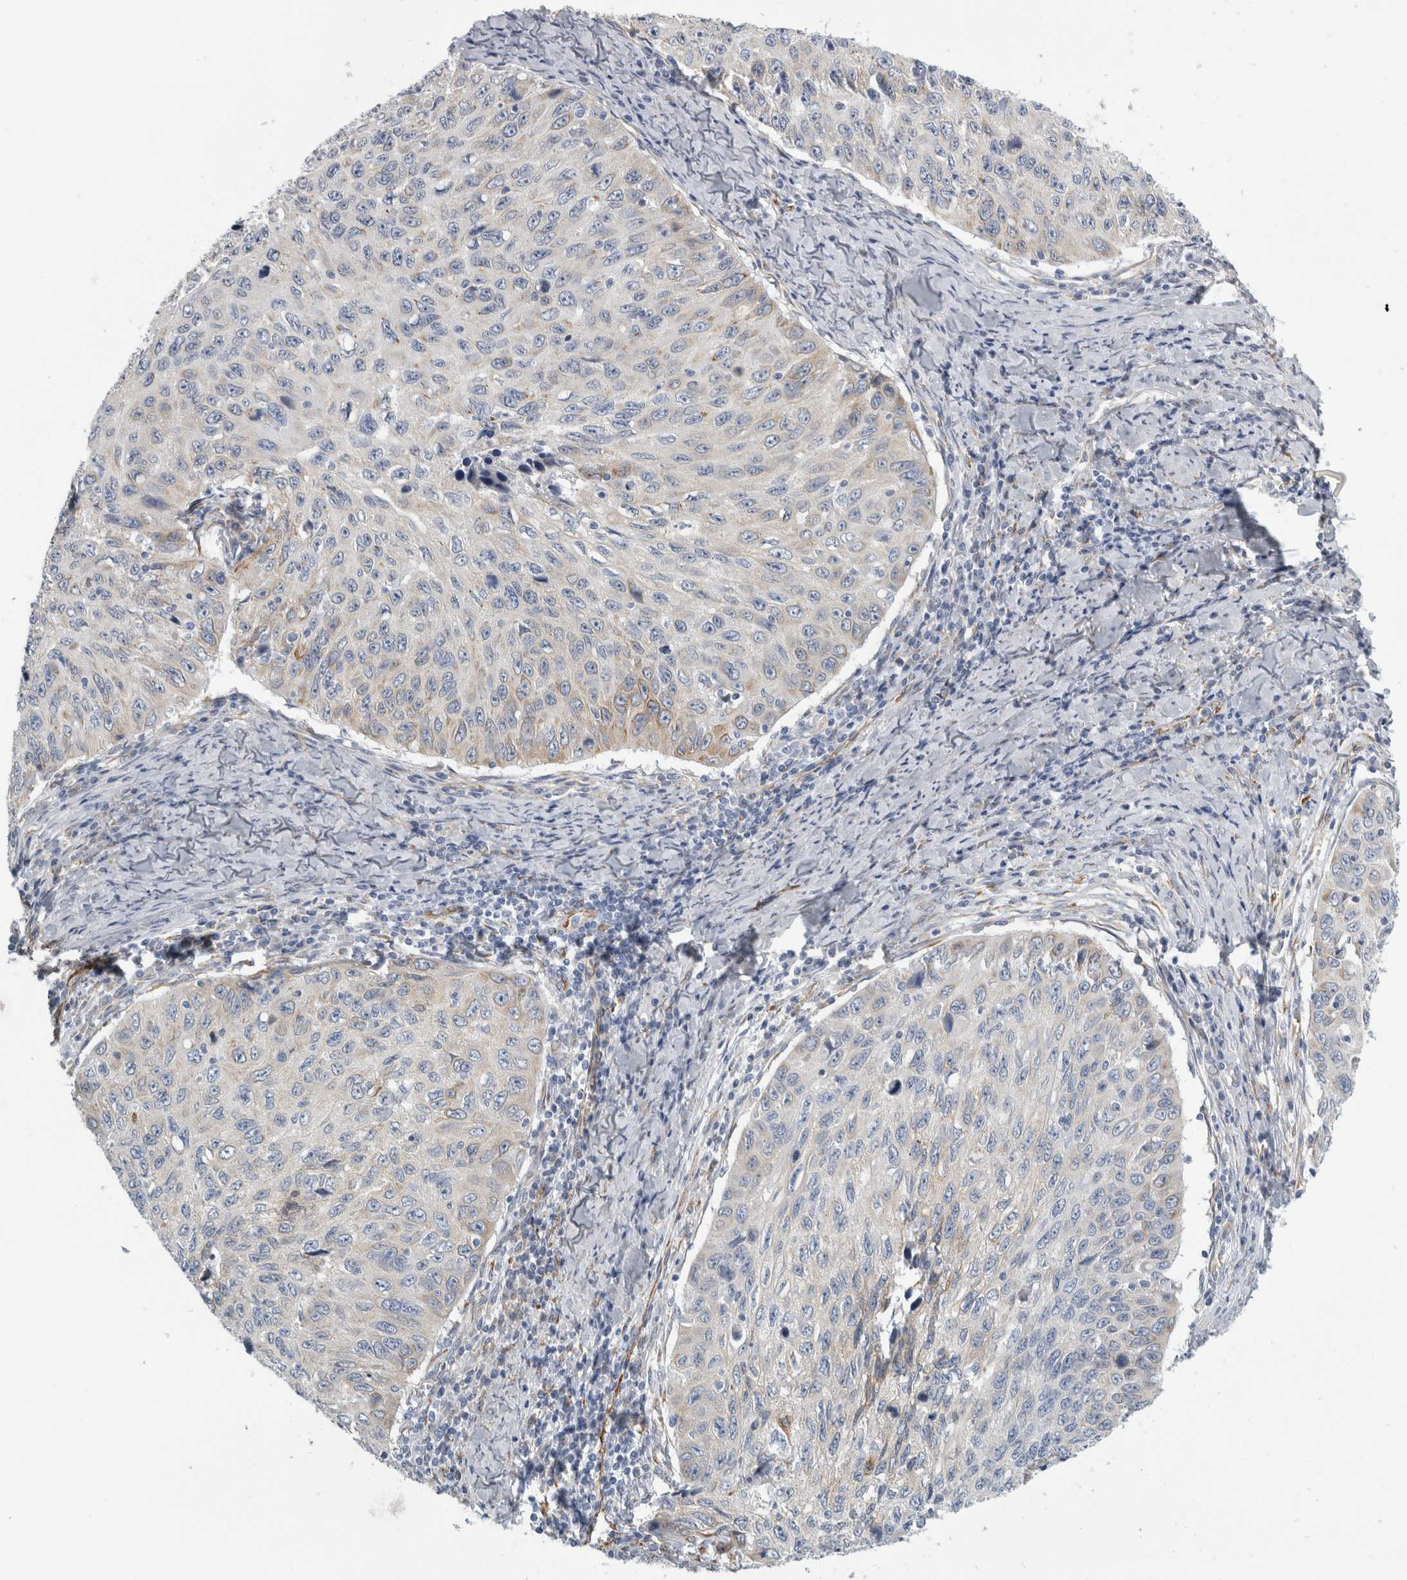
{"staining": {"intensity": "negative", "quantity": "none", "location": "none"}, "tissue": "cervical cancer", "cell_type": "Tumor cells", "image_type": "cancer", "snomed": [{"axis": "morphology", "description": "Squamous cell carcinoma, NOS"}, {"axis": "topography", "description": "Cervix"}], "caption": "Immunohistochemical staining of cervical squamous cell carcinoma shows no significant positivity in tumor cells.", "gene": "B3GNT3", "patient": {"sex": "female", "age": 53}}